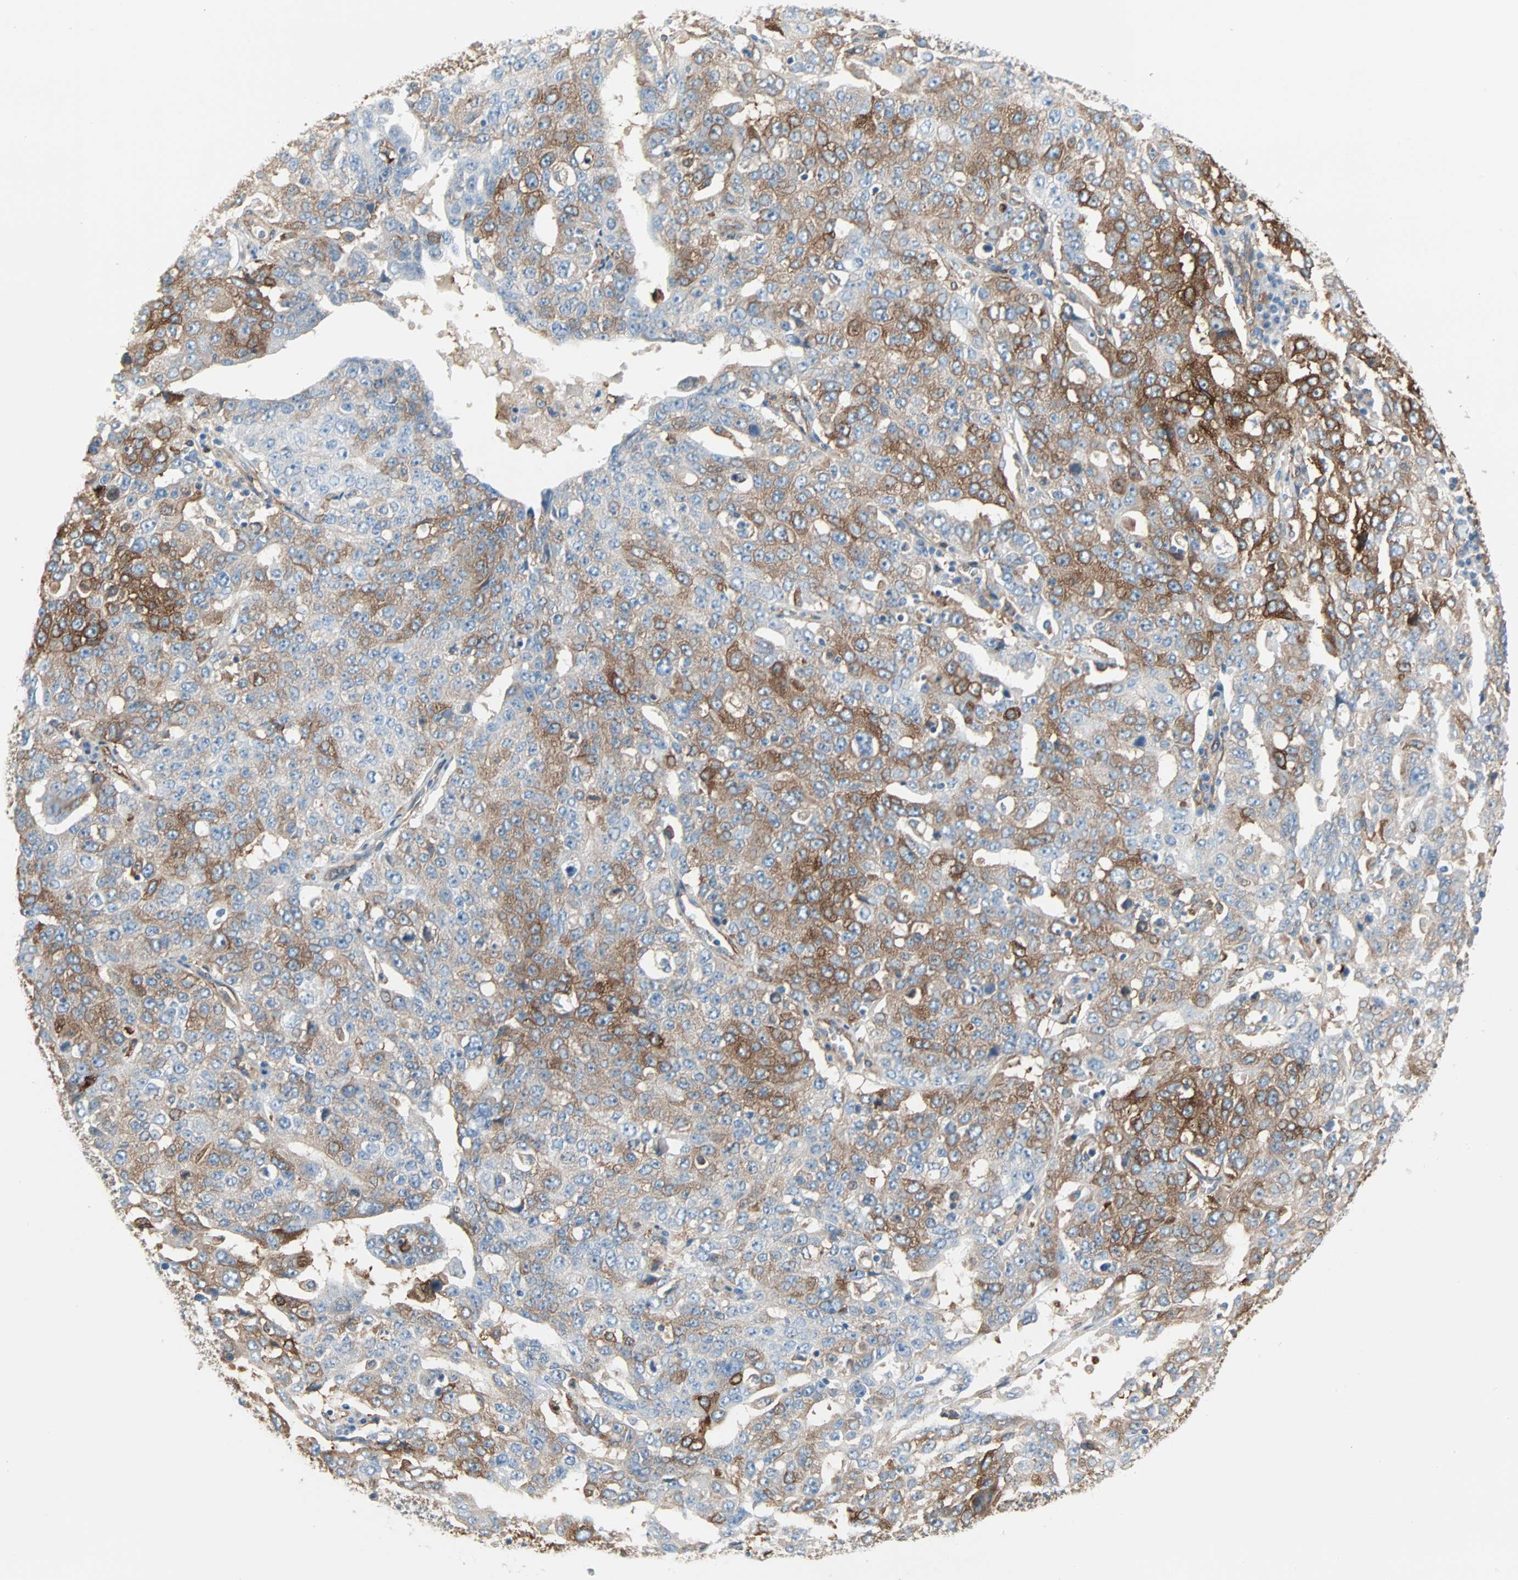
{"staining": {"intensity": "moderate", "quantity": "25%-75%", "location": "cytoplasmic/membranous"}, "tissue": "ovarian cancer", "cell_type": "Tumor cells", "image_type": "cancer", "snomed": [{"axis": "morphology", "description": "Carcinoma, endometroid"}, {"axis": "topography", "description": "Ovary"}], "caption": "High-magnification brightfield microscopy of ovarian endometroid carcinoma stained with DAB (3,3'-diaminobenzidine) (brown) and counterstained with hematoxylin (blue). tumor cells exhibit moderate cytoplasmic/membranous positivity is seen in about25%-75% of cells. The staining was performed using DAB (3,3'-diaminobenzidine), with brown indicating positive protein expression. Nuclei are stained blue with hematoxylin.", "gene": "EPB41L2", "patient": {"sex": "female", "age": 62}}